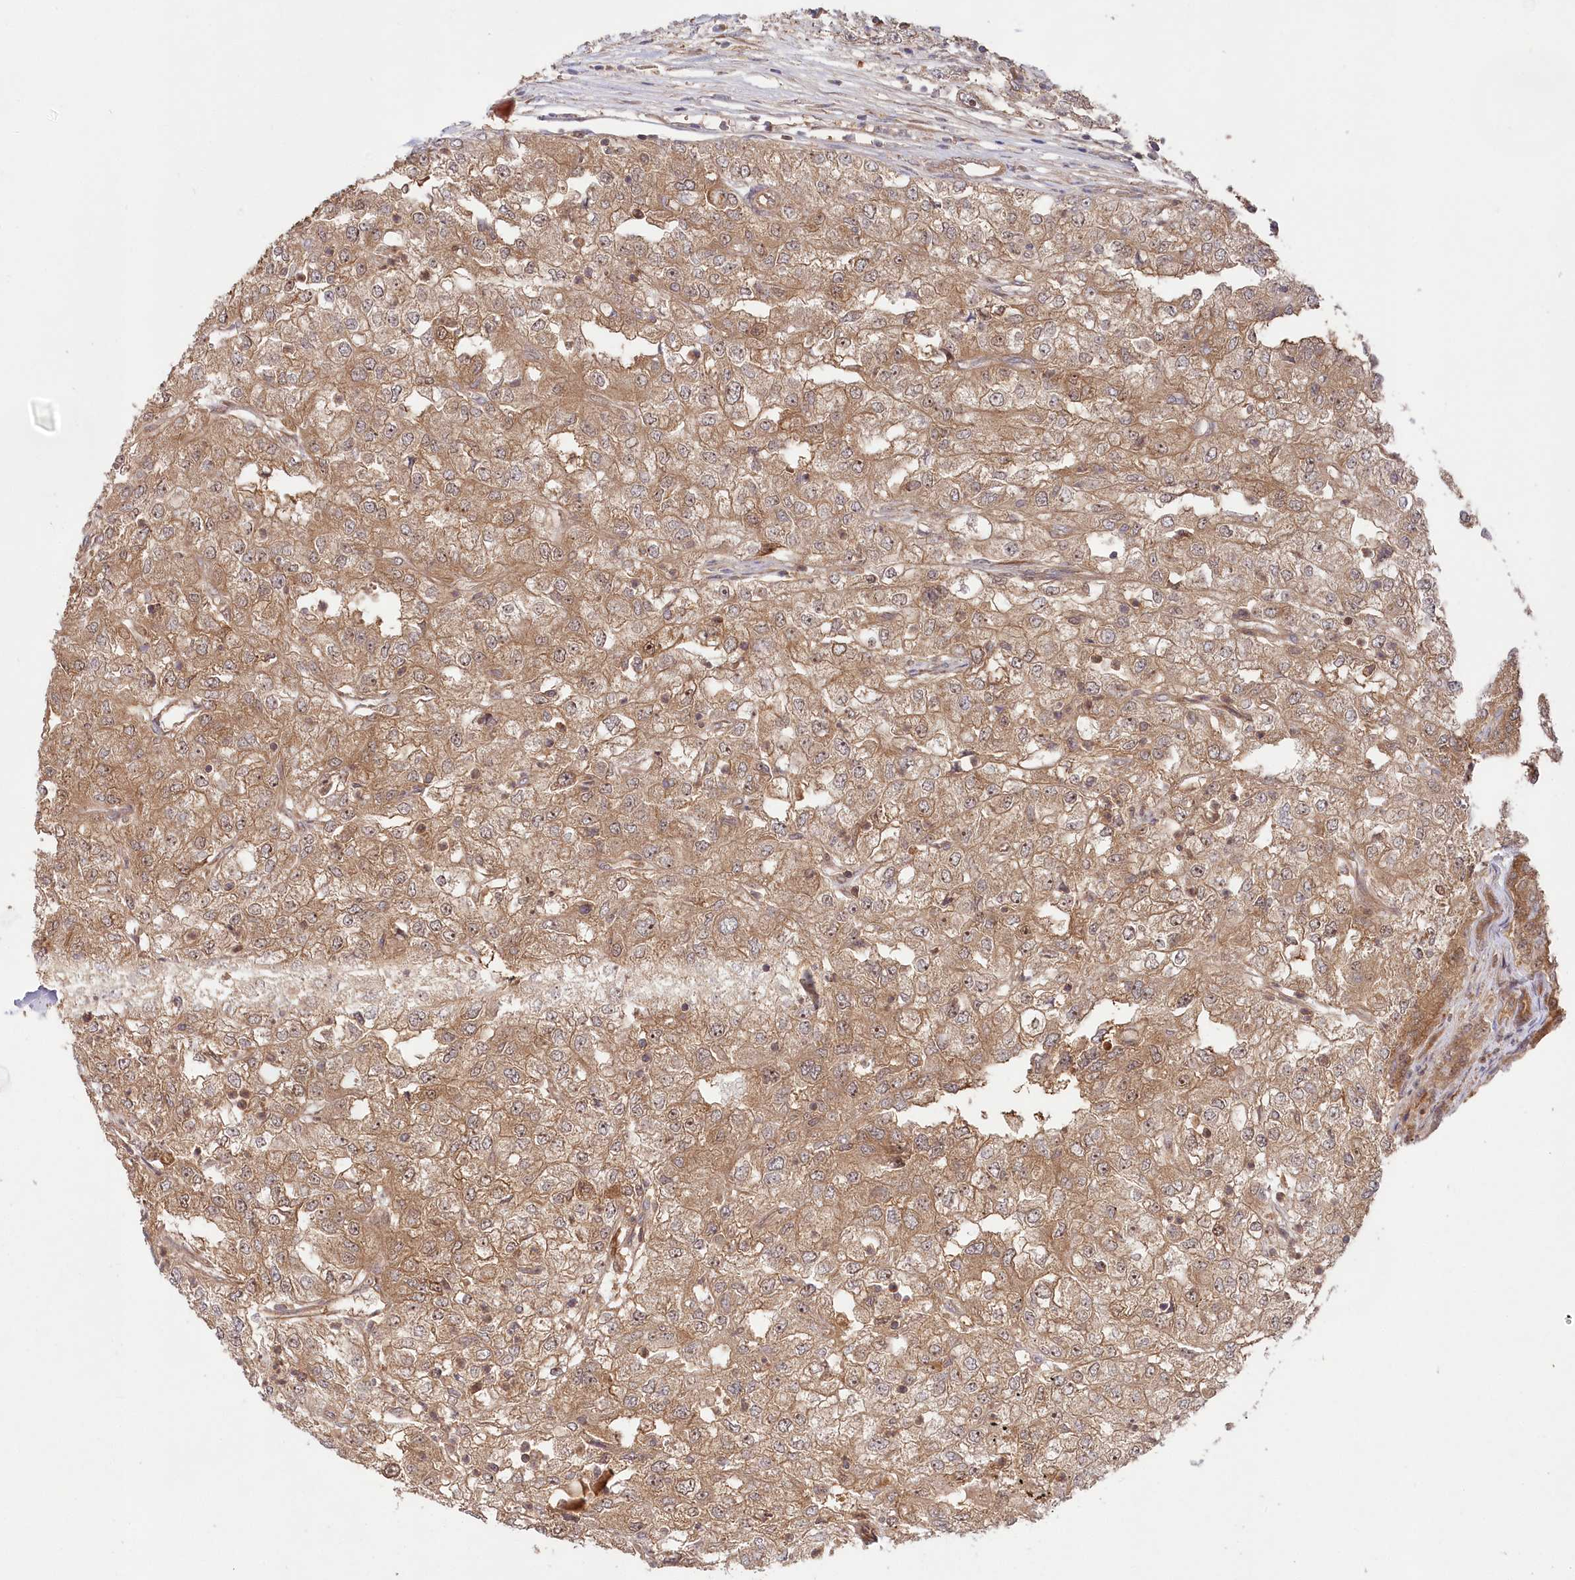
{"staining": {"intensity": "moderate", "quantity": ">75%", "location": "cytoplasmic/membranous,nuclear"}, "tissue": "renal cancer", "cell_type": "Tumor cells", "image_type": "cancer", "snomed": [{"axis": "morphology", "description": "Adenocarcinoma, NOS"}, {"axis": "topography", "description": "Kidney"}], "caption": "A high-resolution image shows IHC staining of renal cancer (adenocarcinoma), which shows moderate cytoplasmic/membranous and nuclear staining in about >75% of tumor cells. (Brightfield microscopy of DAB IHC at high magnification).", "gene": "TBCA", "patient": {"sex": "female", "age": 54}}